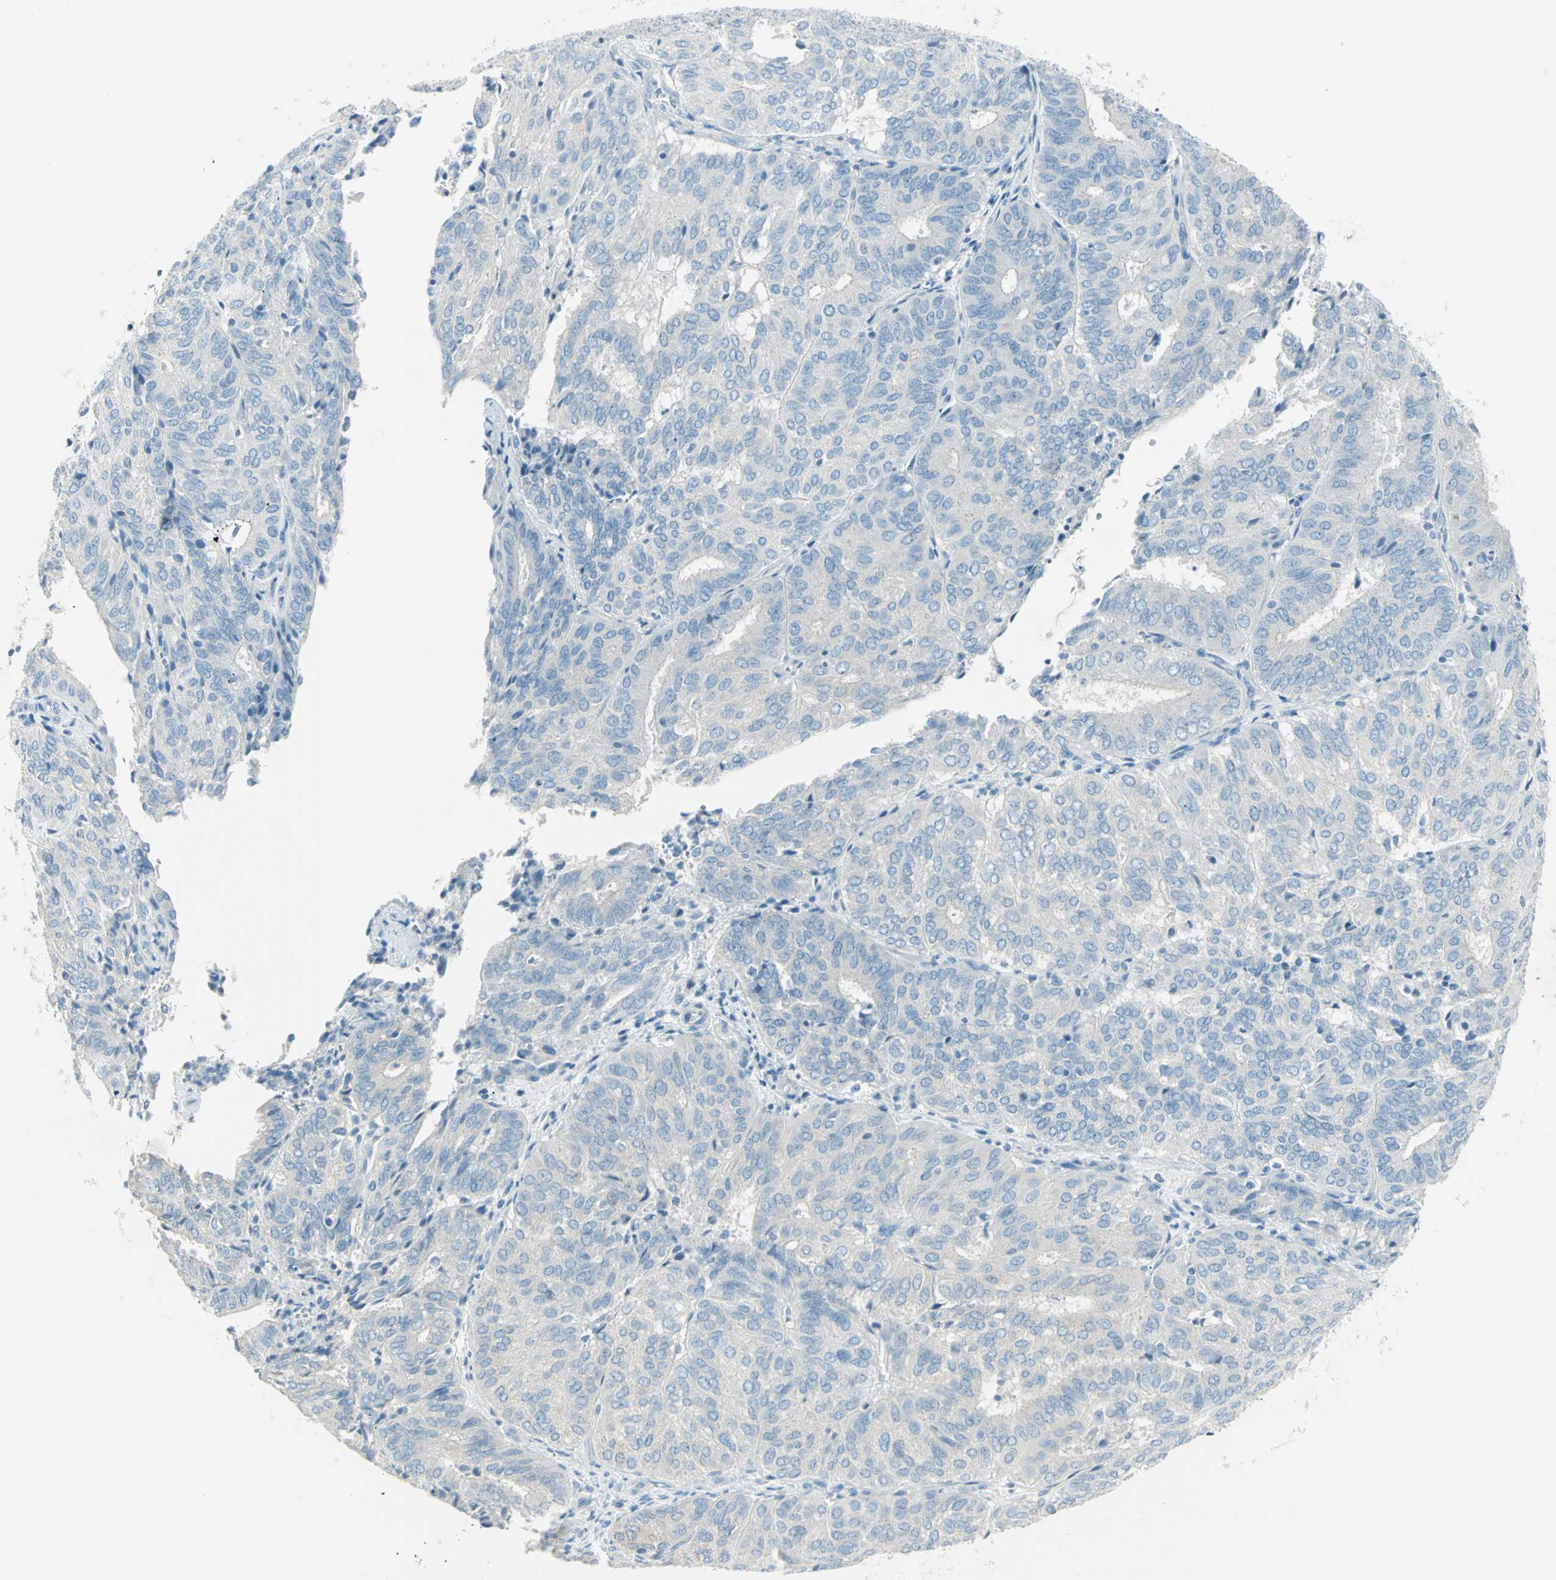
{"staining": {"intensity": "negative", "quantity": "none", "location": "none"}, "tissue": "endometrial cancer", "cell_type": "Tumor cells", "image_type": "cancer", "snomed": [{"axis": "morphology", "description": "Adenocarcinoma, NOS"}, {"axis": "topography", "description": "Uterus"}], "caption": "Immunohistochemistry (IHC) of human endometrial adenocarcinoma exhibits no staining in tumor cells.", "gene": "SULT1C2", "patient": {"sex": "female", "age": 60}}